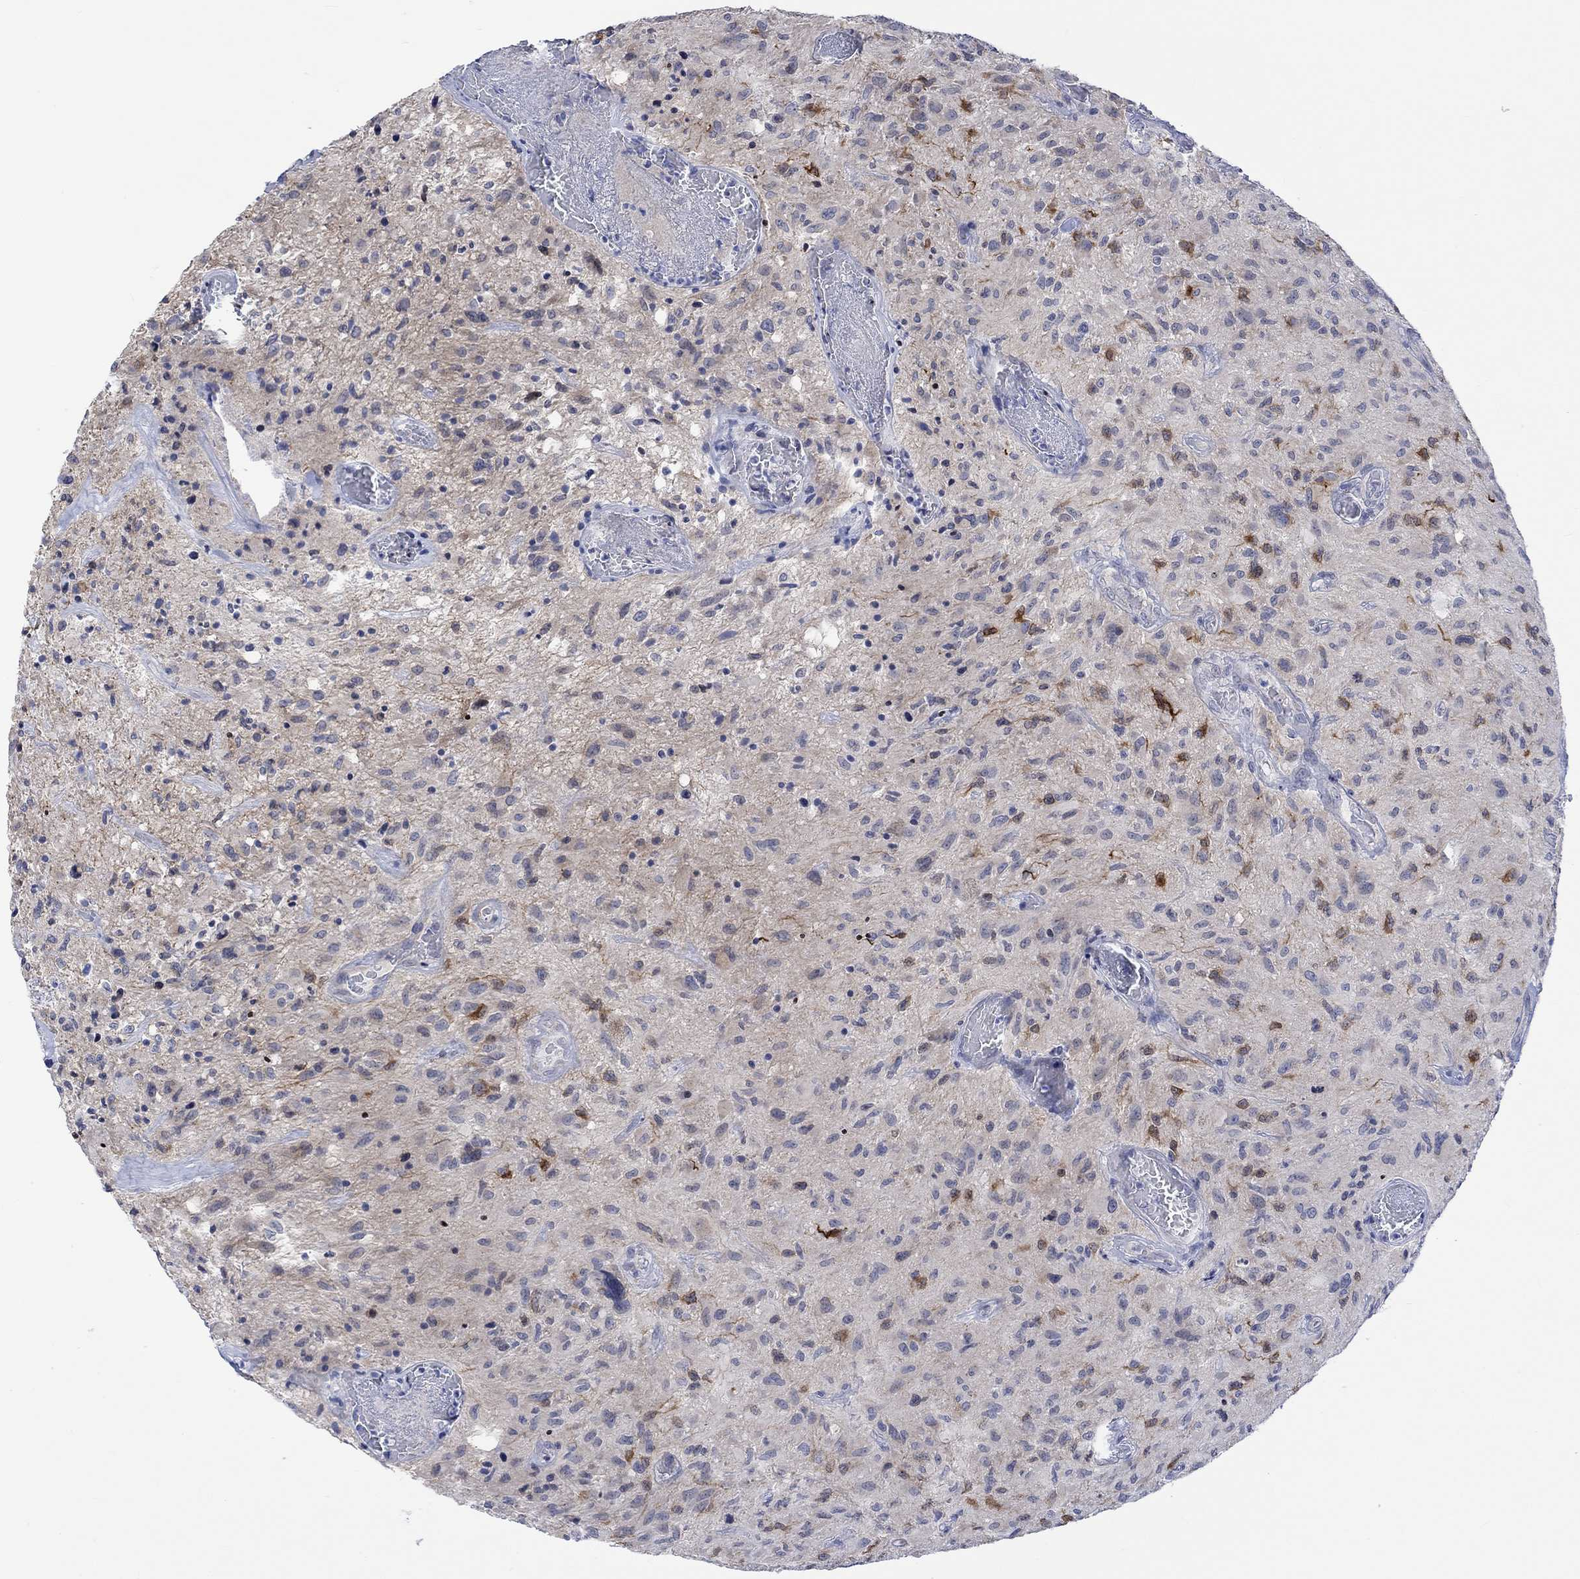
{"staining": {"intensity": "strong", "quantity": "<25%", "location": "cytoplasmic/membranous"}, "tissue": "glioma", "cell_type": "Tumor cells", "image_type": "cancer", "snomed": [{"axis": "morphology", "description": "Glioma, malignant, NOS"}, {"axis": "morphology", "description": "Glioma, malignant, High grade"}, {"axis": "topography", "description": "Brain"}], "caption": "Immunohistochemistry (IHC) (DAB) staining of human malignant glioma (high-grade) demonstrates strong cytoplasmic/membranous protein staining in approximately <25% of tumor cells.", "gene": "DCX", "patient": {"sex": "female", "age": 71}}